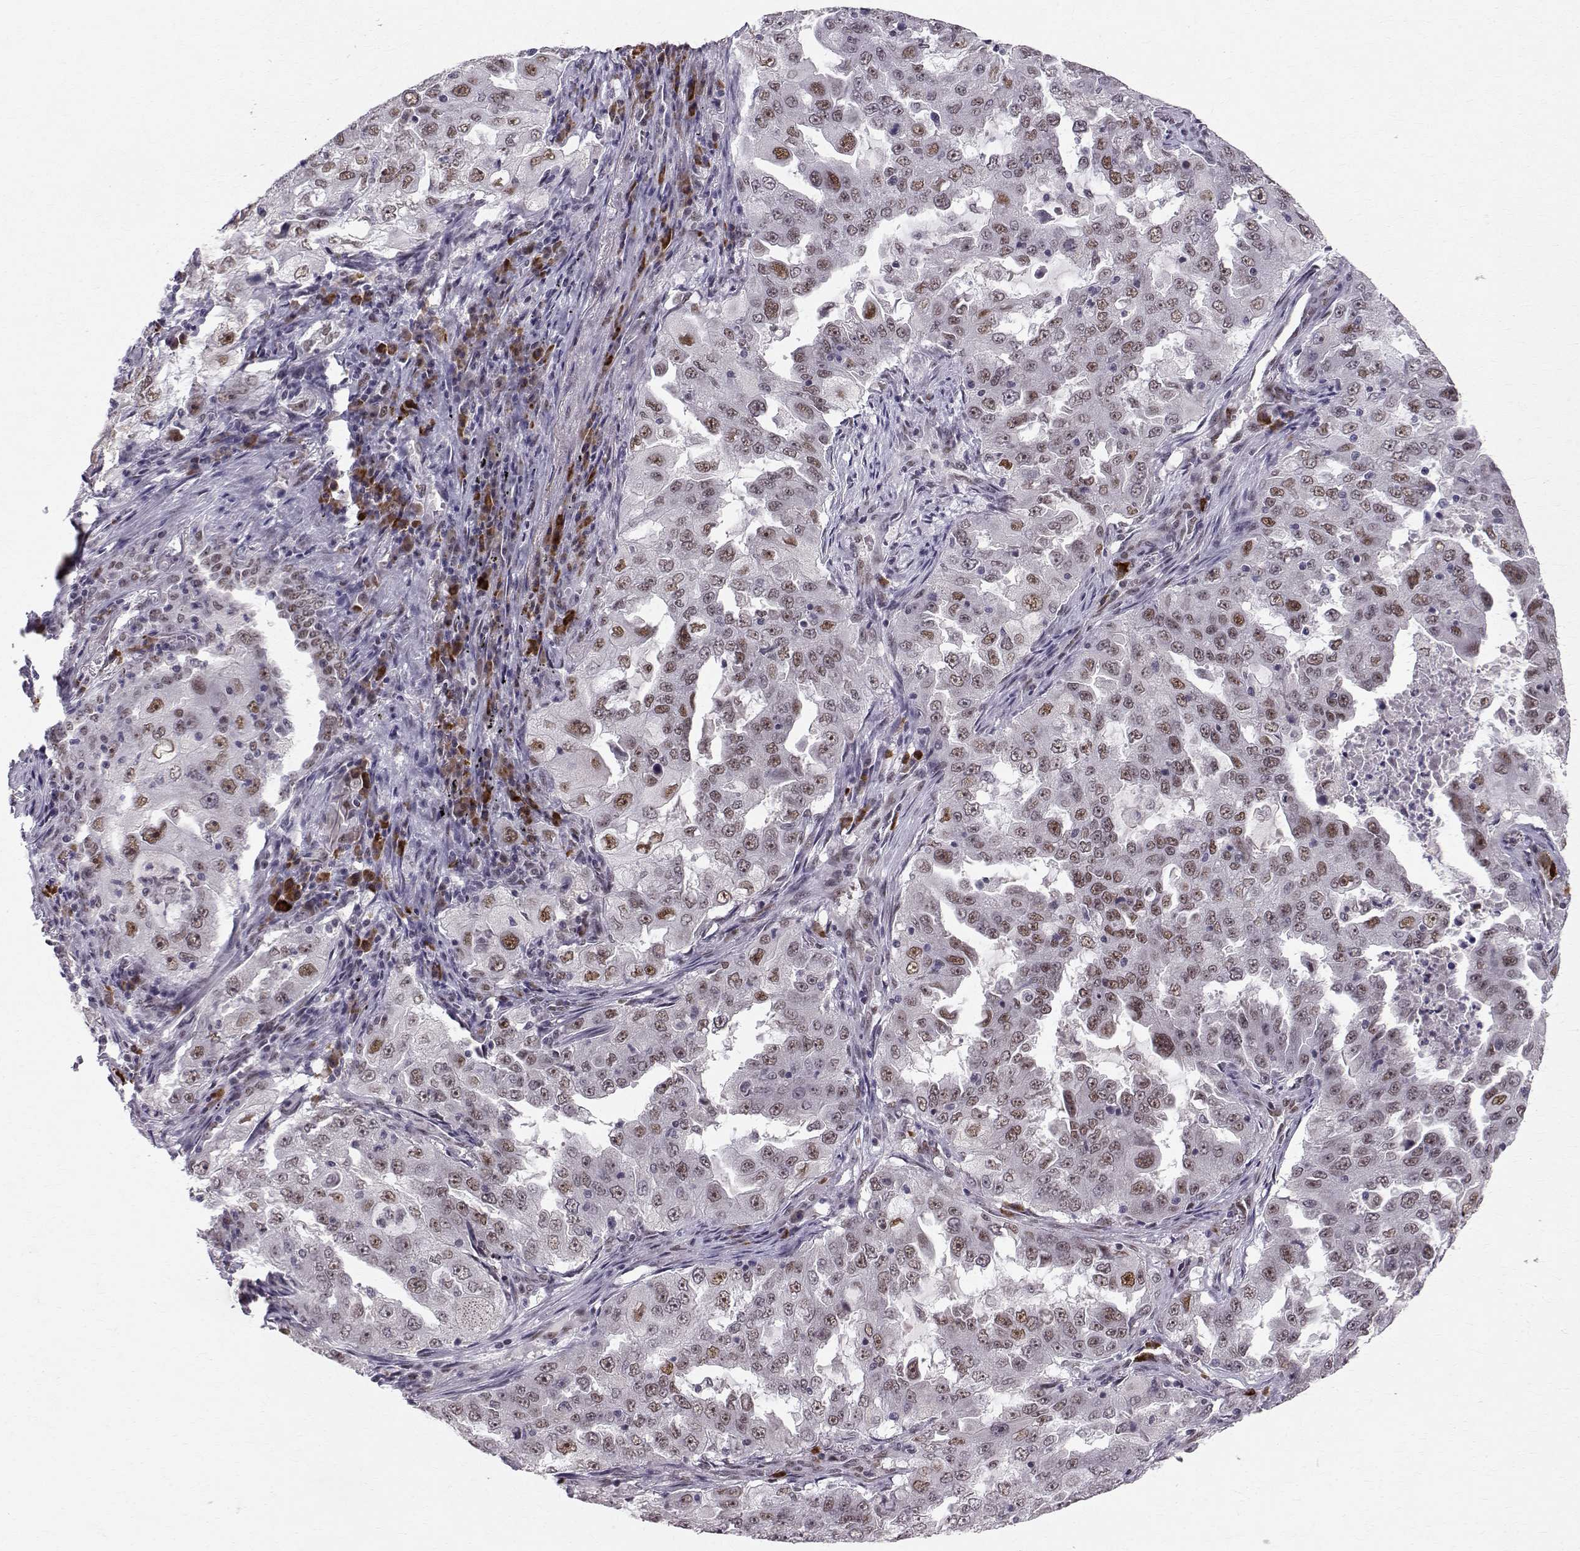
{"staining": {"intensity": "moderate", "quantity": "<25%", "location": "nuclear"}, "tissue": "lung cancer", "cell_type": "Tumor cells", "image_type": "cancer", "snomed": [{"axis": "morphology", "description": "Adenocarcinoma, NOS"}, {"axis": "topography", "description": "Lung"}], "caption": "This is a photomicrograph of IHC staining of lung cancer (adenocarcinoma), which shows moderate expression in the nuclear of tumor cells.", "gene": "RPP38", "patient": {"sex": "female", "age": 61}}